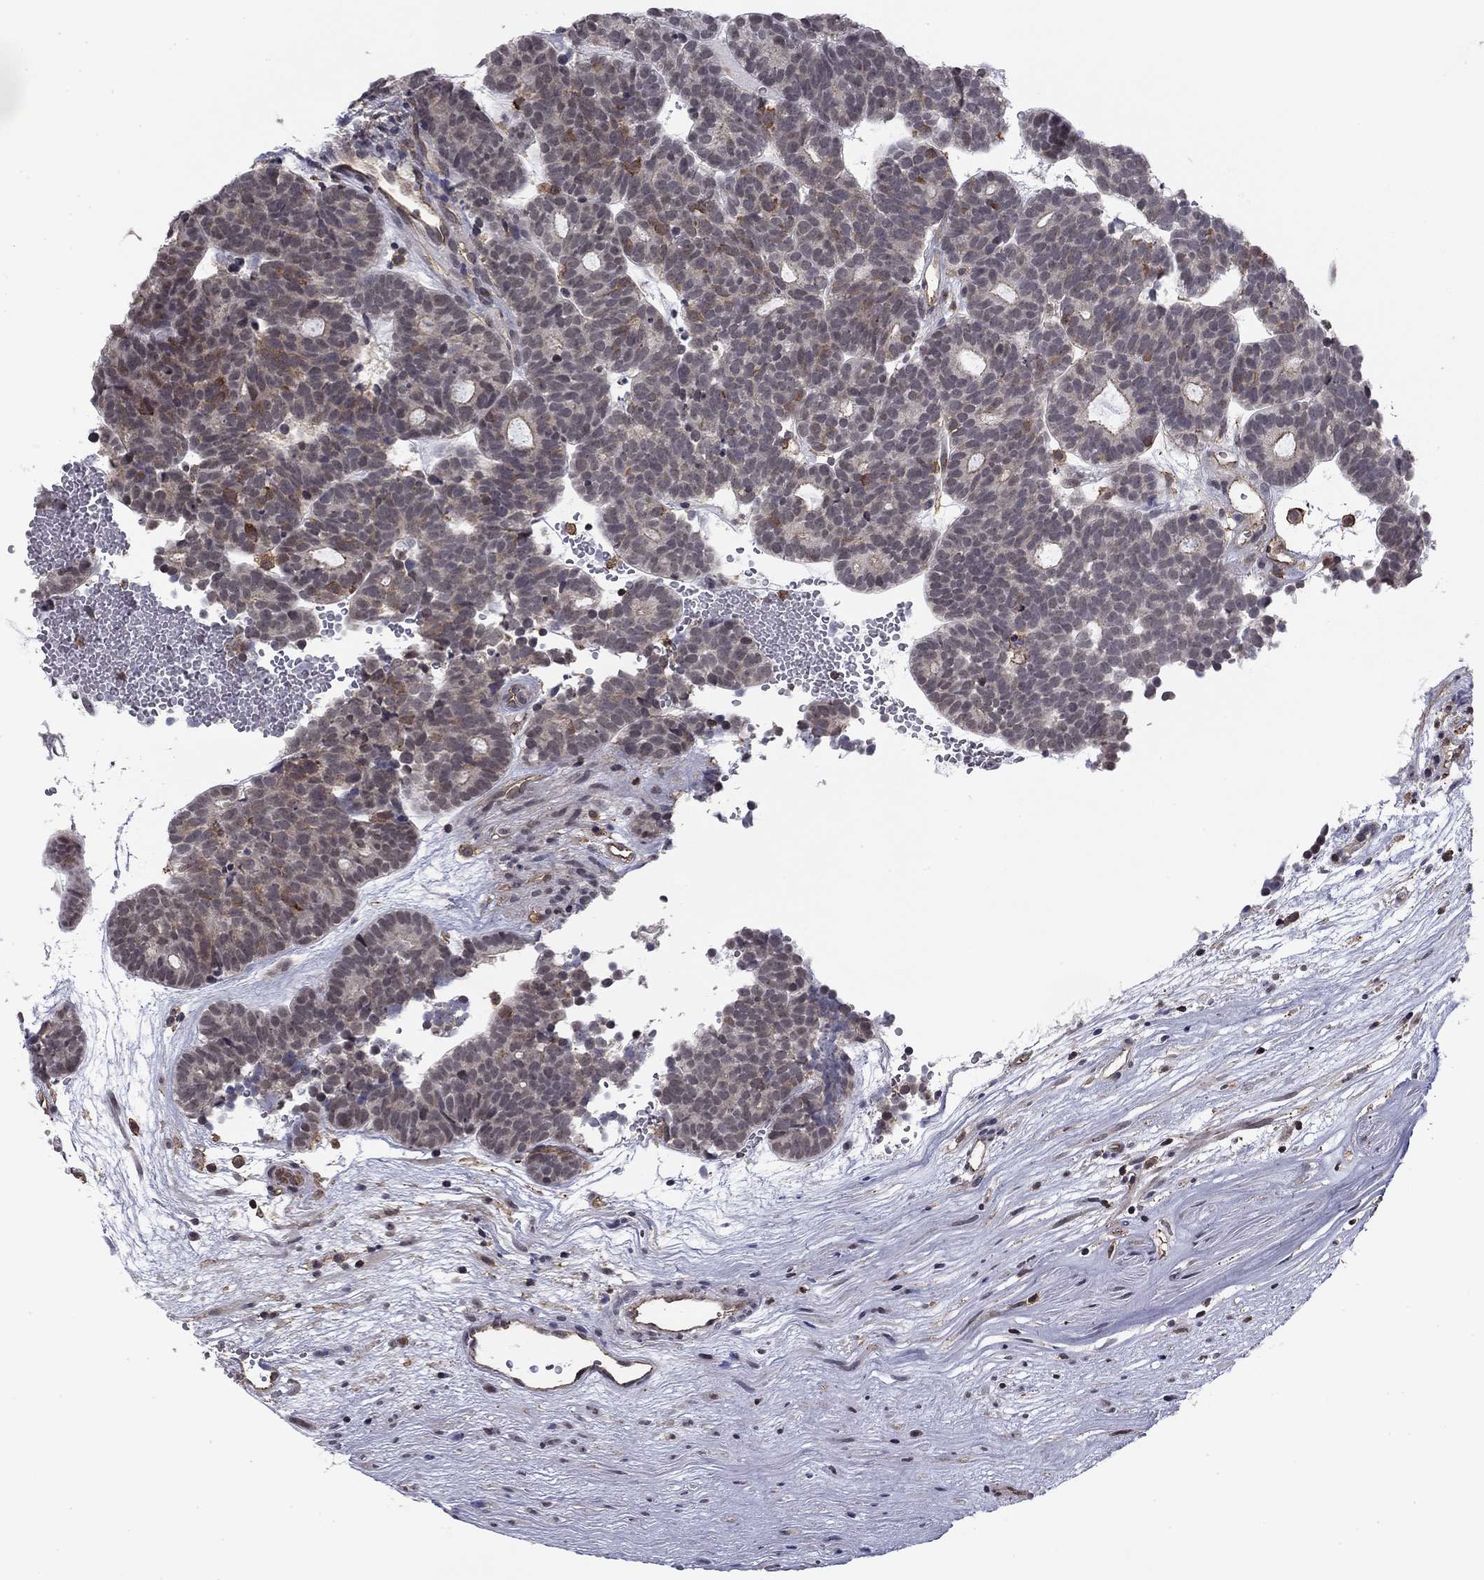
{"staining": {"intensity": "negative", "quantity": "none", "location": "none"}, "tissue": "head and neck cancer", "cell_type": "Tumor cells", "image_type": "cancer", "snomed": [{"axis": "morphology", "description": "Adenocarcinoma, NOS"}, {"axis": "topography", "description": "Head-Neck"}], "caption": "This is an IHC micrograph of human adenocarcinoma (head and neck). There is no expression in tumor cells.", "gene": "PLCB2", "patient": {"sex": "female", "age": 81}}